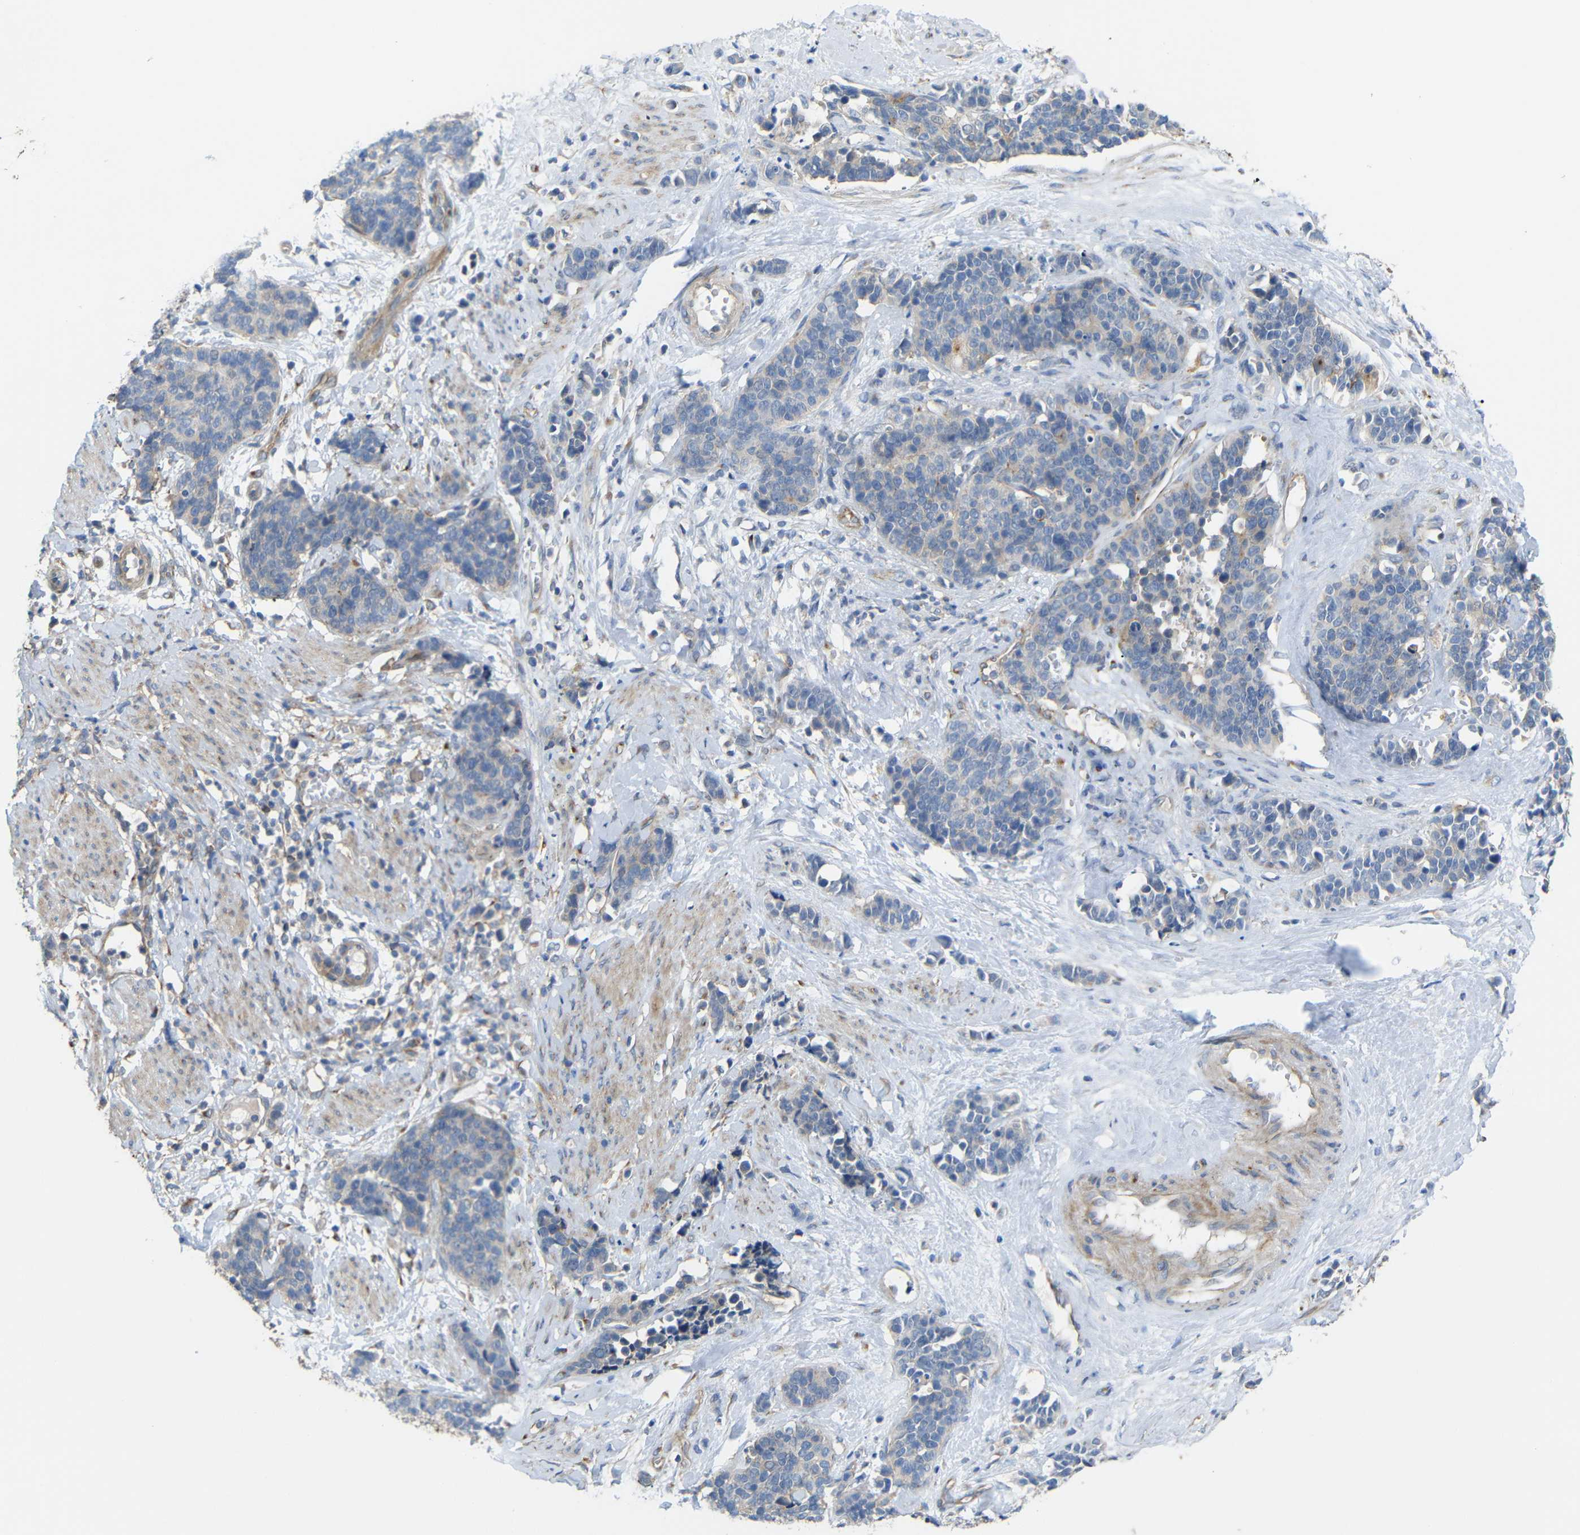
{"staining": {"intensity": "weak", "quantity": "<25%", "location": "cytoplasmic/membranous"}, "tissue": "cervical cancer", "cell_type": "Tumor cells", "image_type": "cancer", "snomed": [{"axis": "morphology", "description": "Squamous cell carcinoma, NOS"}, {"axis": "topography", "description": "Cervix"}], "caption": "Human cervical cancer (squamous cell carcinoma) stained for a protein using IHC reveals no positivity in tumor cells.", "gene": "SYPL1", "patient": {"sex": "female", "age": 35}}